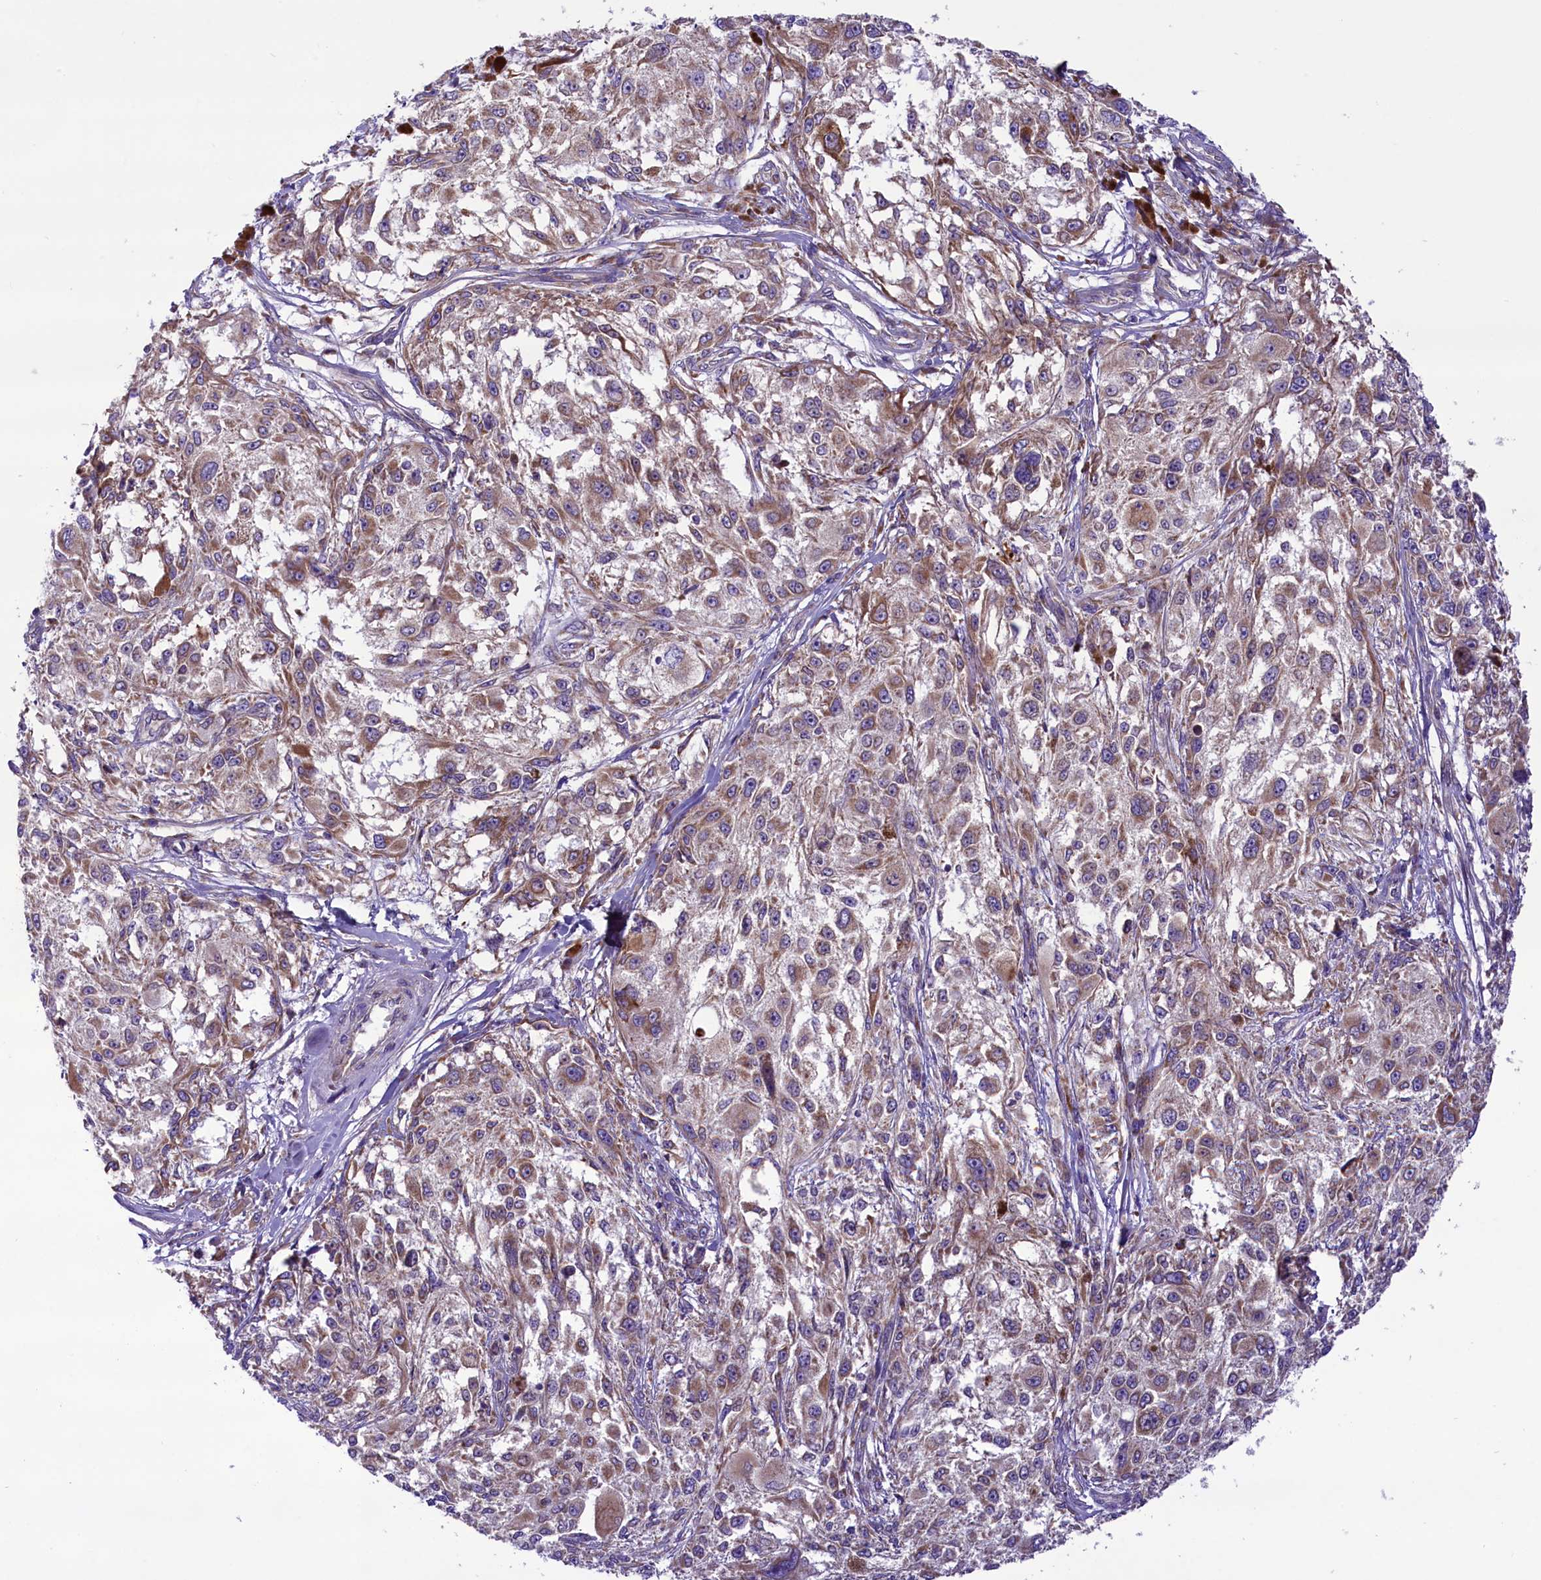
{"staining": {"intensity": "weak", "quantity": ">75%", "location": "cytoplasmic/membranous"}, "tissue": "melanoma", "cell_type": "Tumor cells", "image_type": "cancer", "snomed": [{"axis": "morphology", "description": "Necrosis, NOS"}, {"axis": "morphology", "description": "Malignant melanoma, NOS"}, {"axis": "topography", "description": "Skin"}], "caption": "IHC of melanoma reveals low levels of weak cytoplasmic/membranous staining in approximately >75% of tumor cells. The protein of interest is shown in brown color, while the nuclei are stained blue.", "gene": "PTPRU", "patient": {"sex": "female", "age": 87}}